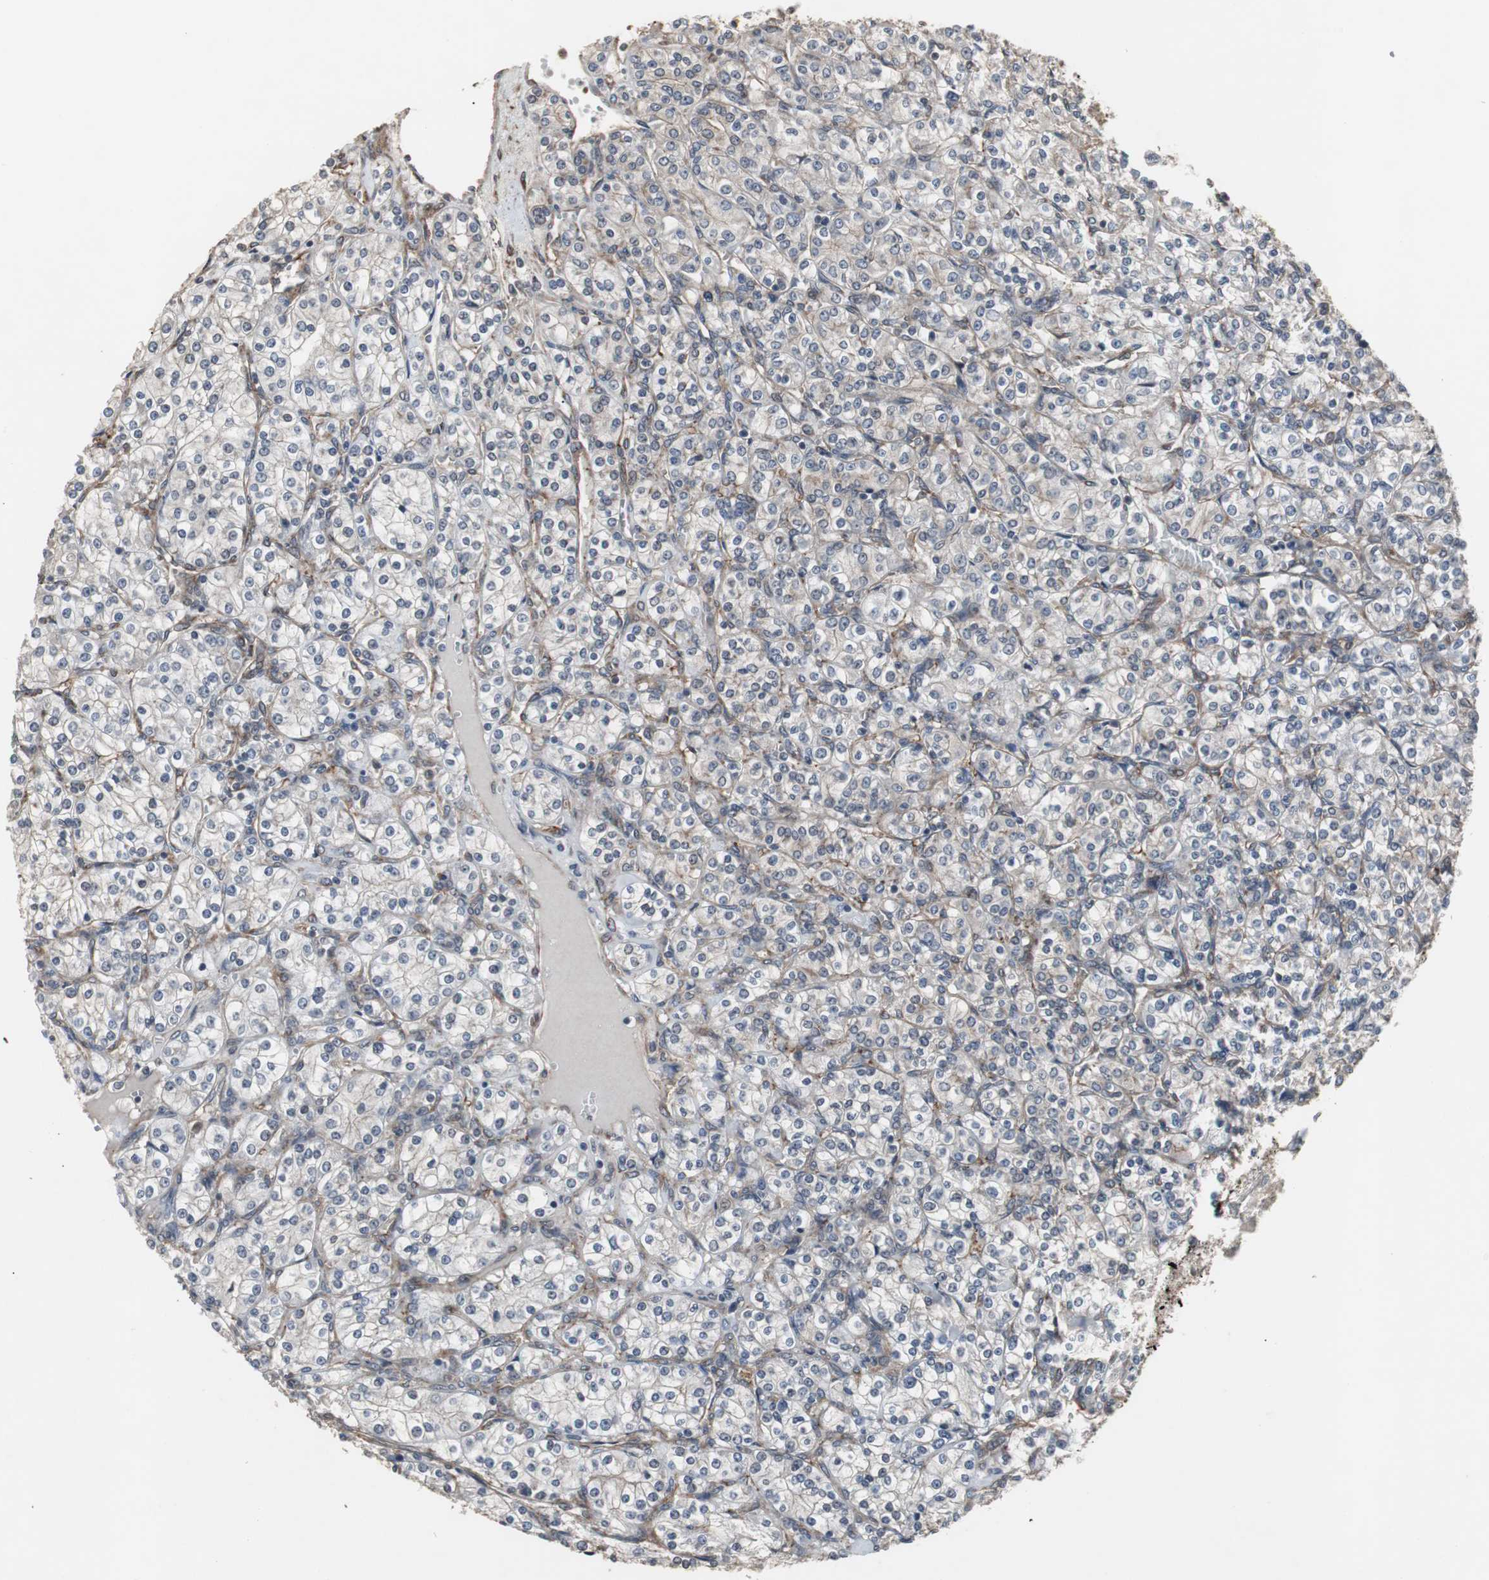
{"staining": {"intensity": "negative", "quantity": "none", "location": "none"}, "tissue": "renal cancer", "cell_type": "Tumor cells", "image_type": "cancer", "snomed": [{"axis": "morphology", "description": "Adenocarcinoma, NOS"}, {"axis": "topography", "description": "Kidney"}], "caption": "Human renal adenocarcinoma stained for a protein using immunohistochemistry reveals no staining in tumor cells.", "gene": "ATP2B2", "patient": {"sex": "male", "age": 77}}